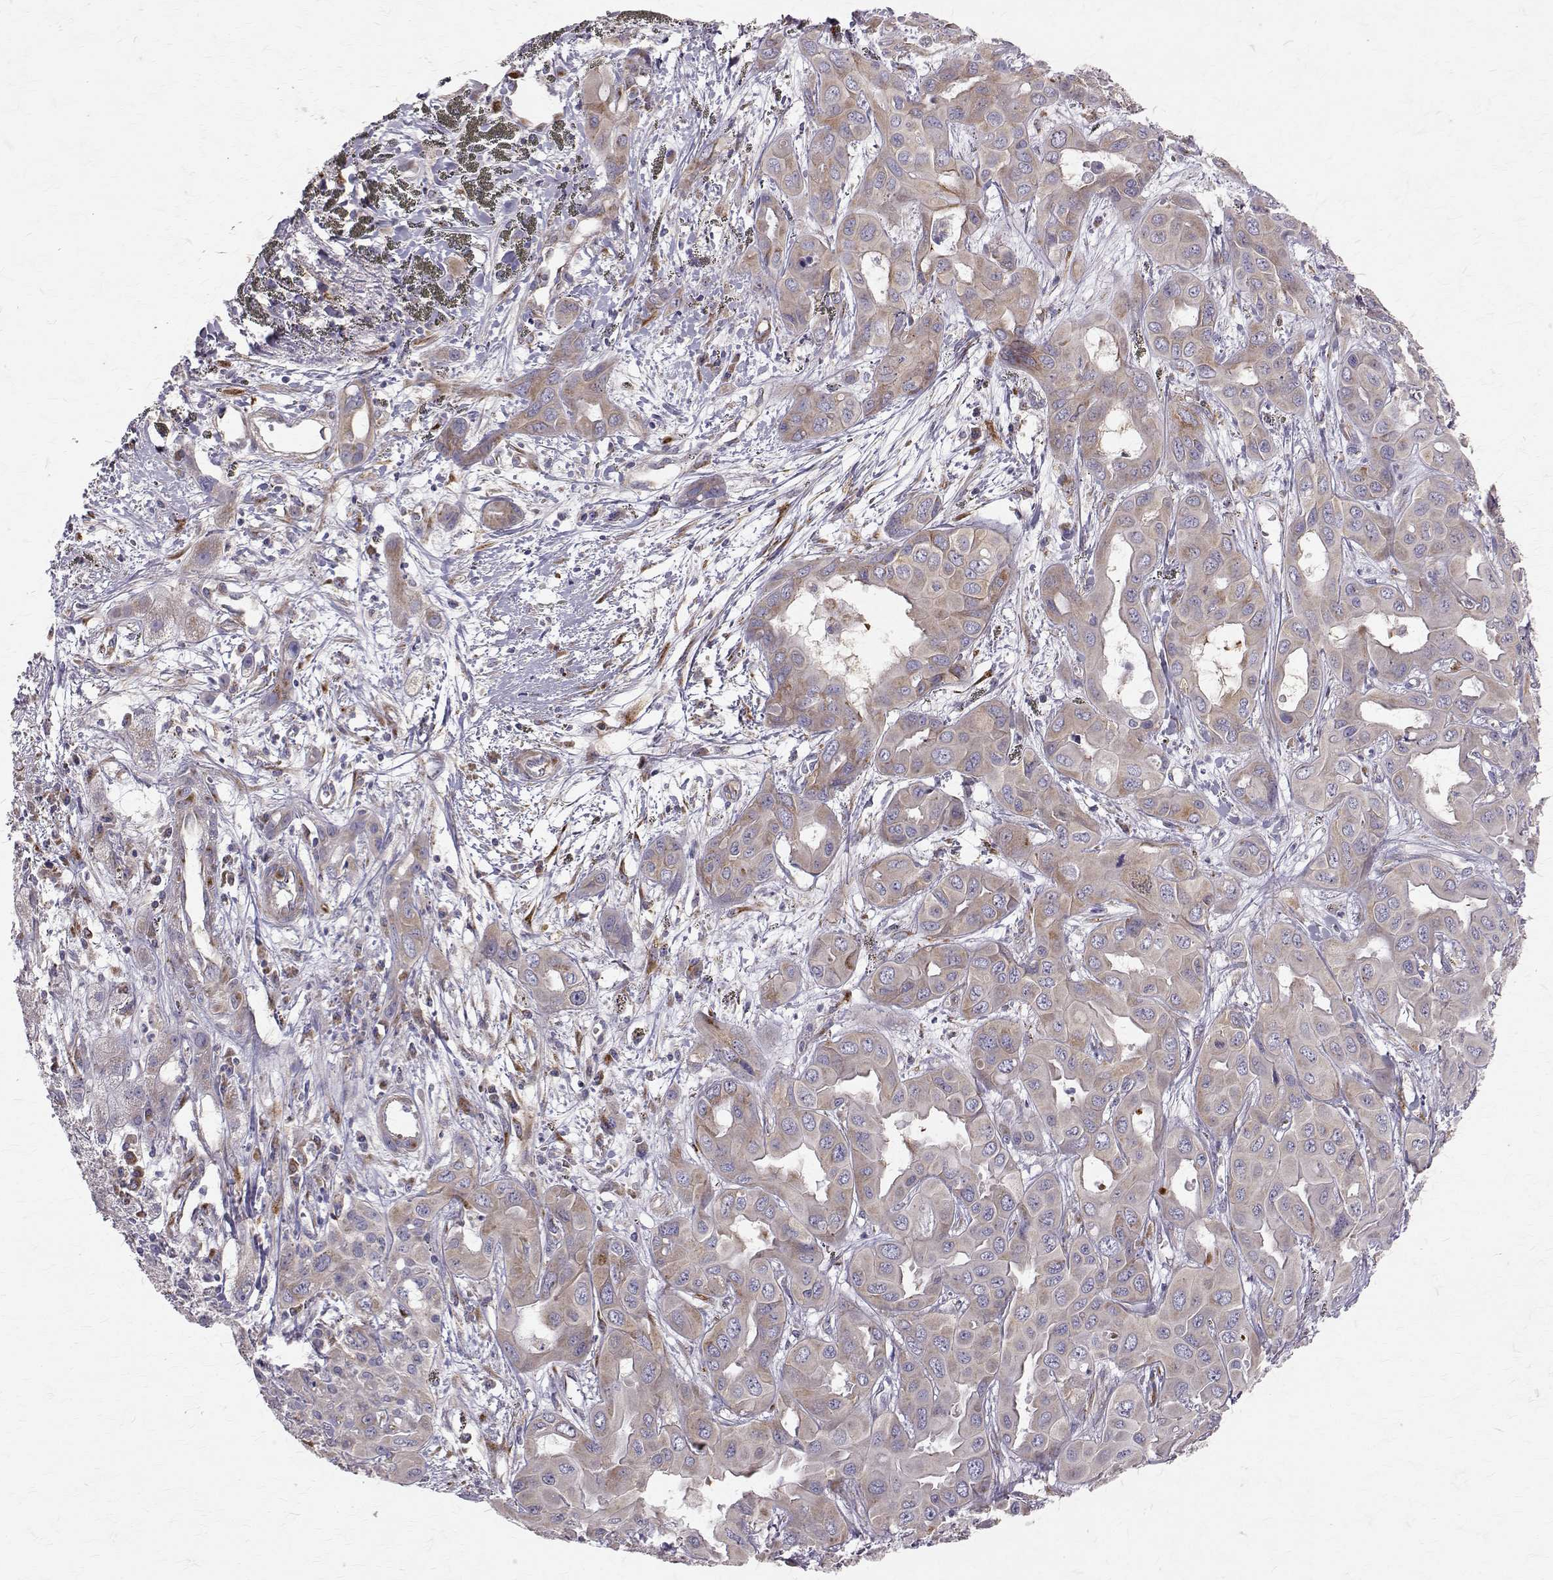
{"staining": {"intensity": "weak", "quantity": "25%-75%", "location": "cytoplasmic/membranous"}, "tissue": "liver cancer", "cell_type": "Tumor cells", "image_type": "cancer", "snomed": [{"axis": "morphology", "description": "Cholangiocarcinoma"}, {"axis": "topography", "description": "Liver"}], "caption": "Liver cancer was stained to show a protein in brown. There is low levels of weak cytoplasmic/membranous staining in approximately 25%-75% of tumor cells. (DAB = brown stain, brightfield microscopy at high magnification).", "gene": "ARFGAP1", "patient": {"sex": "female", "age": 60}}